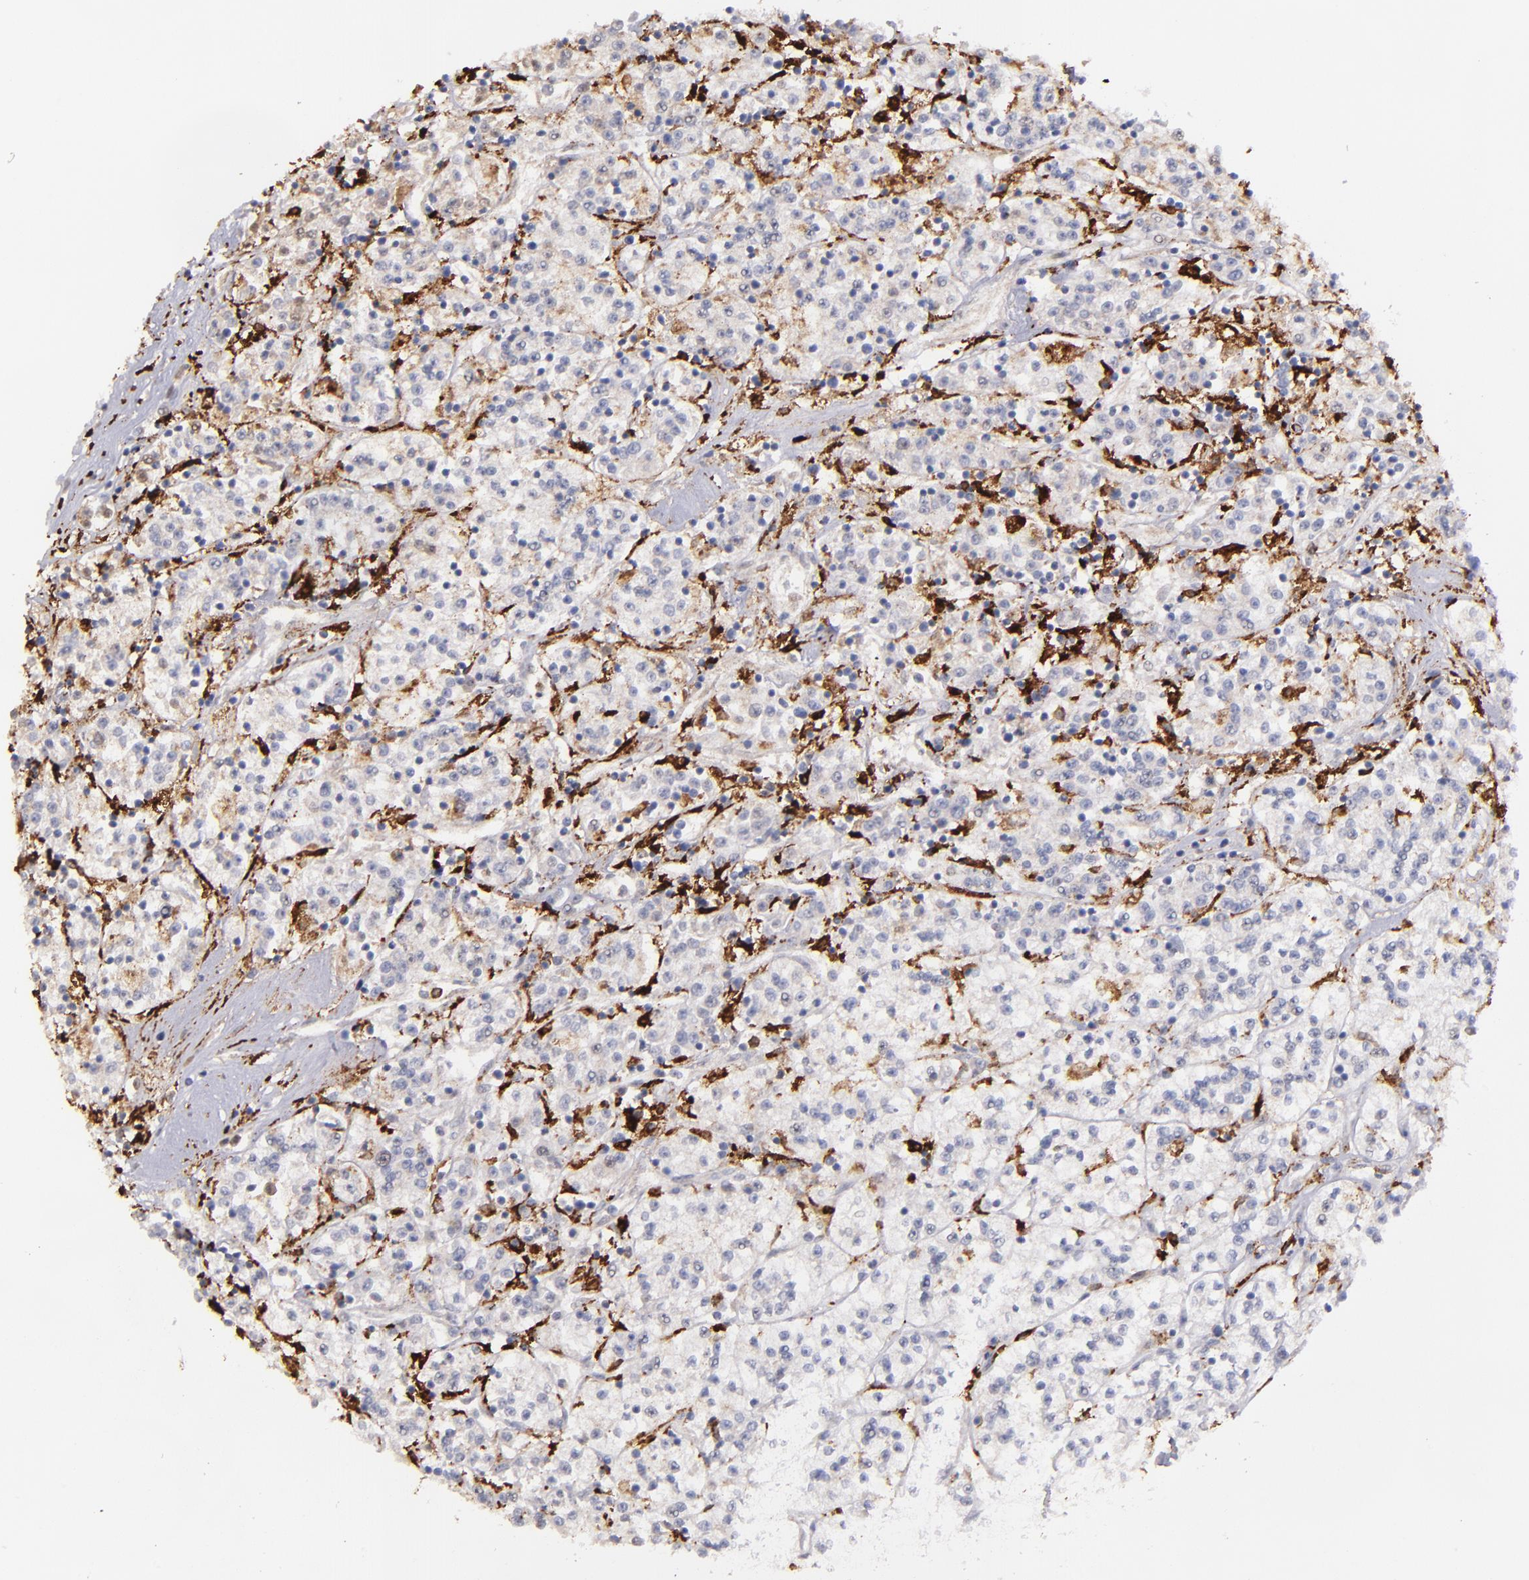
{"staining": {"intensity": "negative", "quantity": "none", "location": "none"}, "tissue": "renal cancer", "cell_type": "Tumor cells", "image_type": "cancer", "snomed": [{"axis": "morphology", "description": "Adenocarcinoma, NOS"}, {"axis": "topography", "description": "Kidney"}], "caption": "Immunohistochemical staining of human adenocarcinoma (renal) reveals no significant staining in tumor cells.", "gene": "C1QA", "patient": {"sex": "female", "age": 76}}